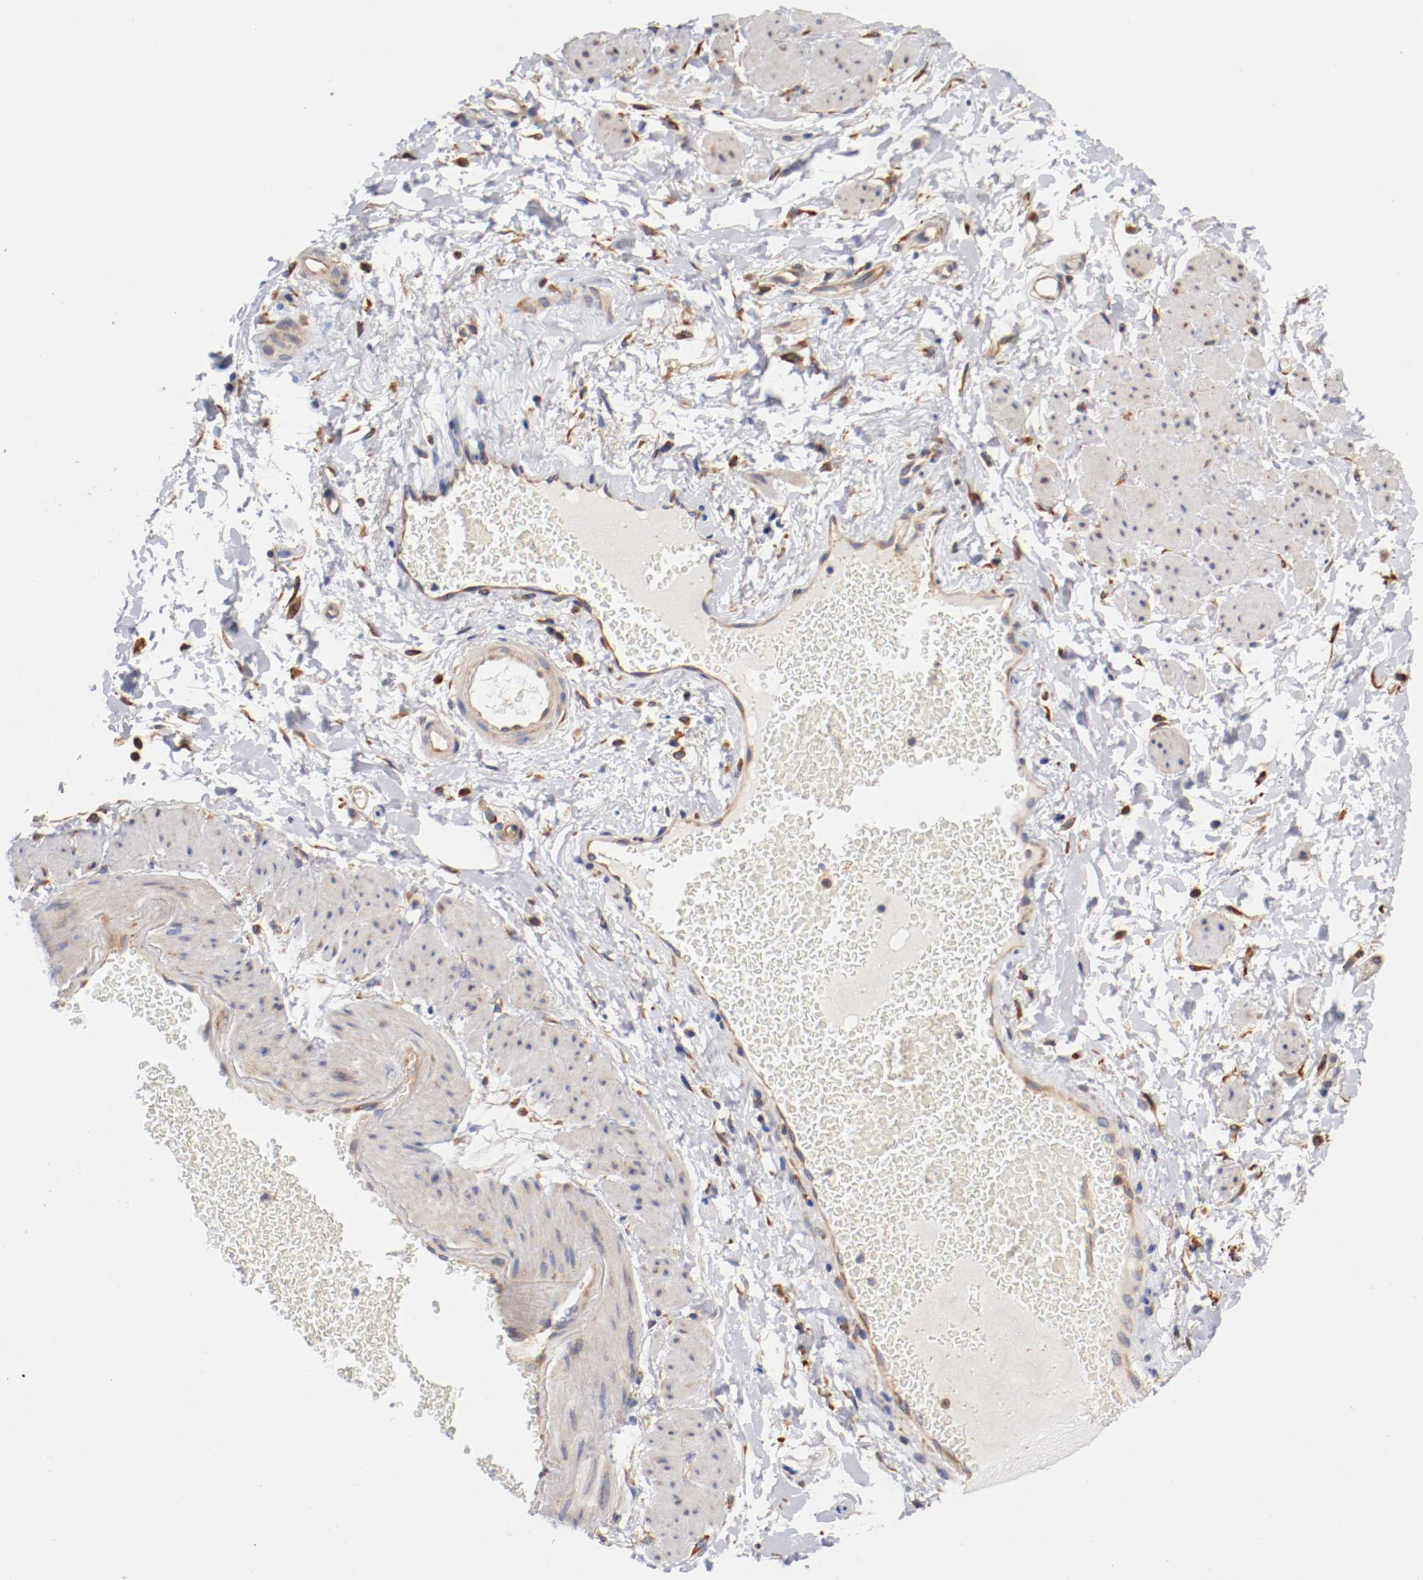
{"staining": {"intensity": "moderate", "quantity": "25%-75%", "location": "cytoplasmic/membranous"}, "tissue": "adipose tissue", "cell_type": "Adipocytes", "image_type": "normal", "snomed": [{"axis": "morphology", "description": "Normal tissue, NOS"}, {"axis": "topography", "description": "Soft tissue"}, {"axis": "topography", "description": "Peripheral nerve tissue"}], "caption": "The immunohistochemical stain labels moderate cytoplasmic/membranous expression in adipocytes of normal adipose tissue. (Brightfield microscopy of DAB IHC at high magnification).", "gene": "TNFSF12", "patient": {"sex": "female", "age": 71}}